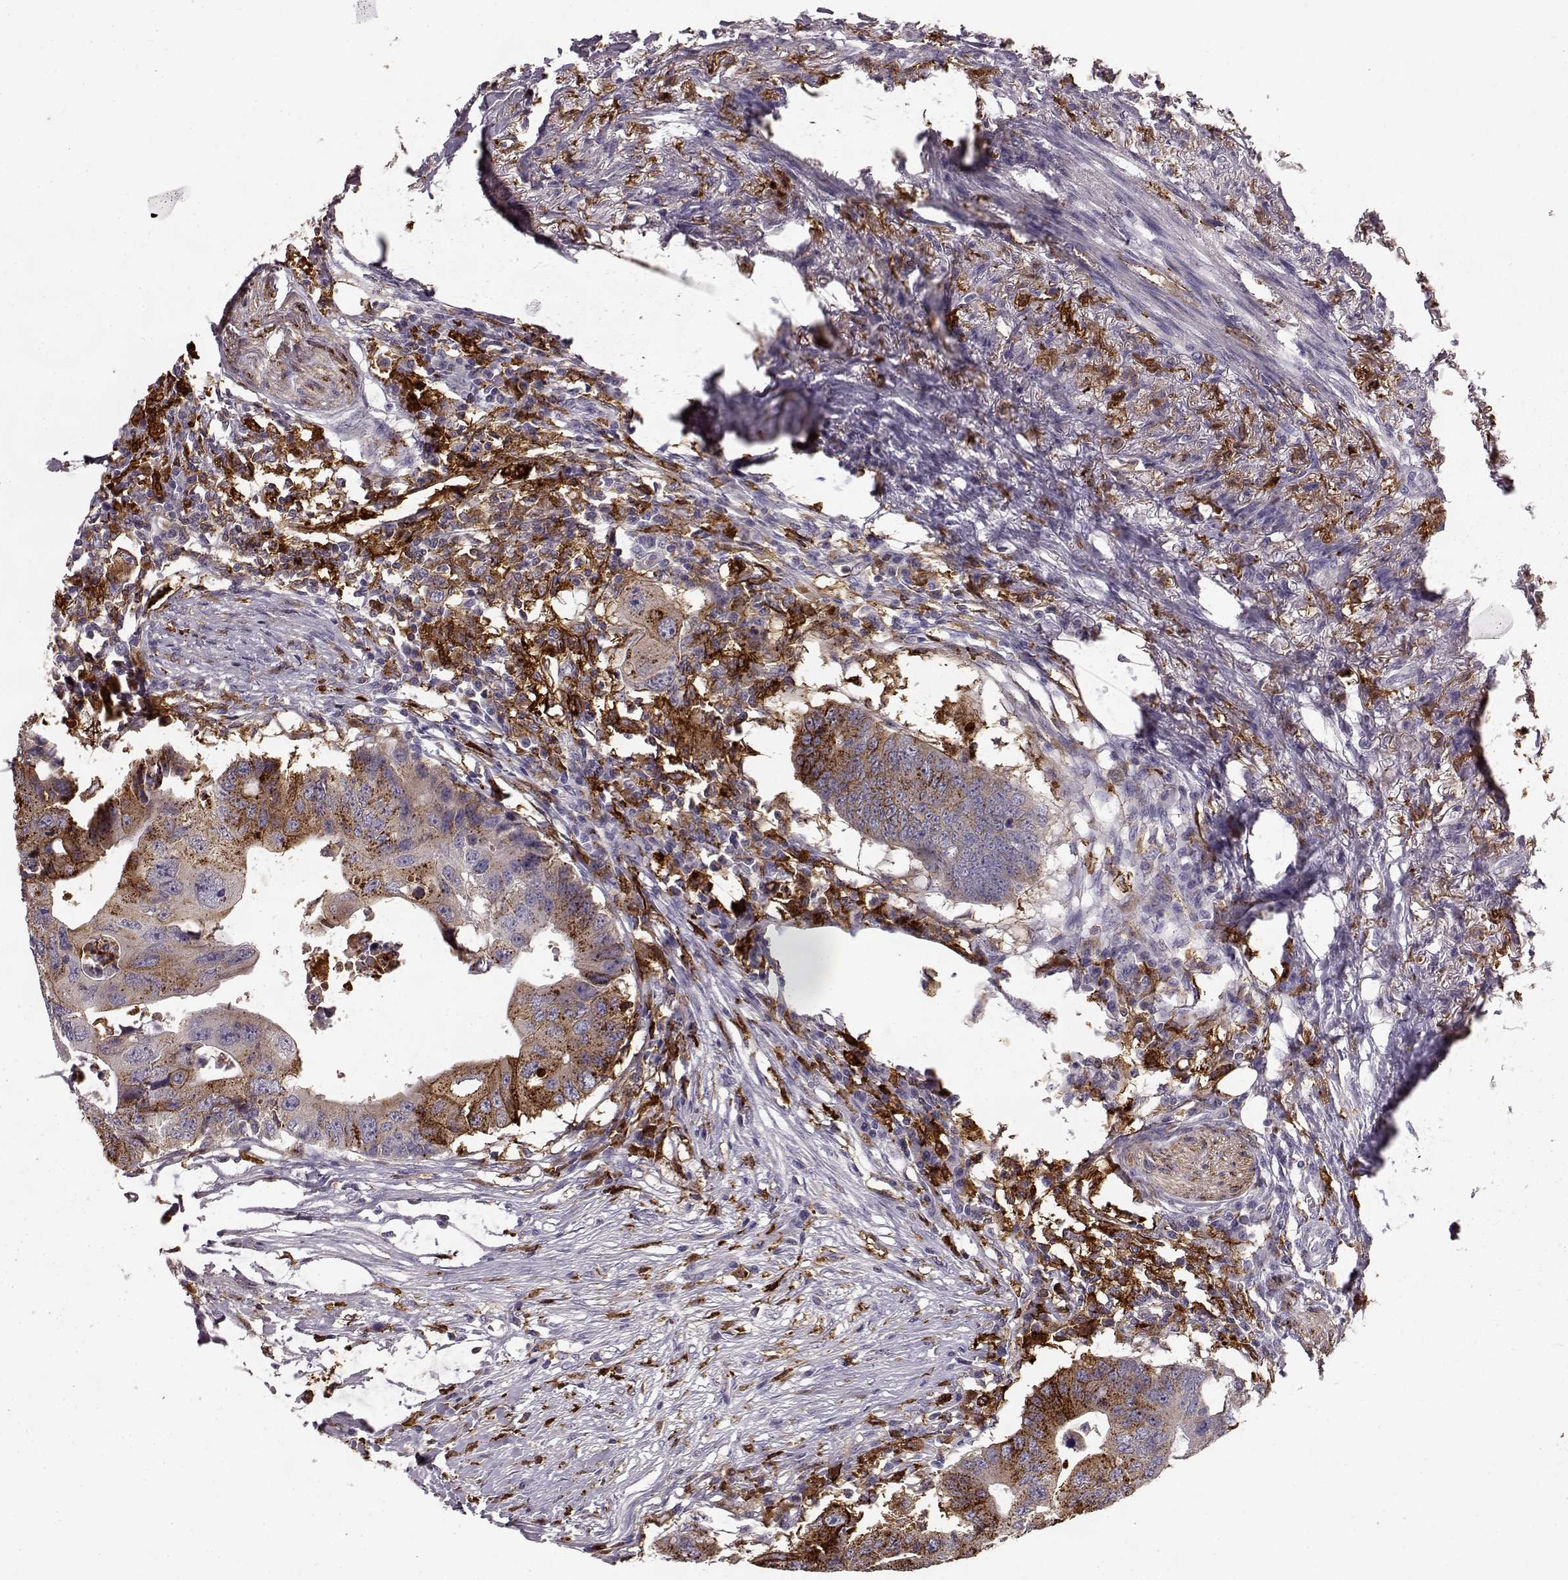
{"staining": {"intensity": "moderate", "quantity": "<25%", "location": "cytoplasmic/membranous"}, "tissue": "colorectal cancer", "cell_type": "Tumor cells", "image_type": "cancer", "snomed": [{"axis": "morphology", "description": "Adenocarcinoma, NOS"}, {"axis": "topography", "description": "Colon"}], "caption": "Immunohistochemical staining of colorectal adenocarcinoma exhibits moderate cytoplasmic/membranous protein expression in approximately <25% of tumor cells.", "gene": "CCNF", "patient": {"sex": "male", "age": 71}}